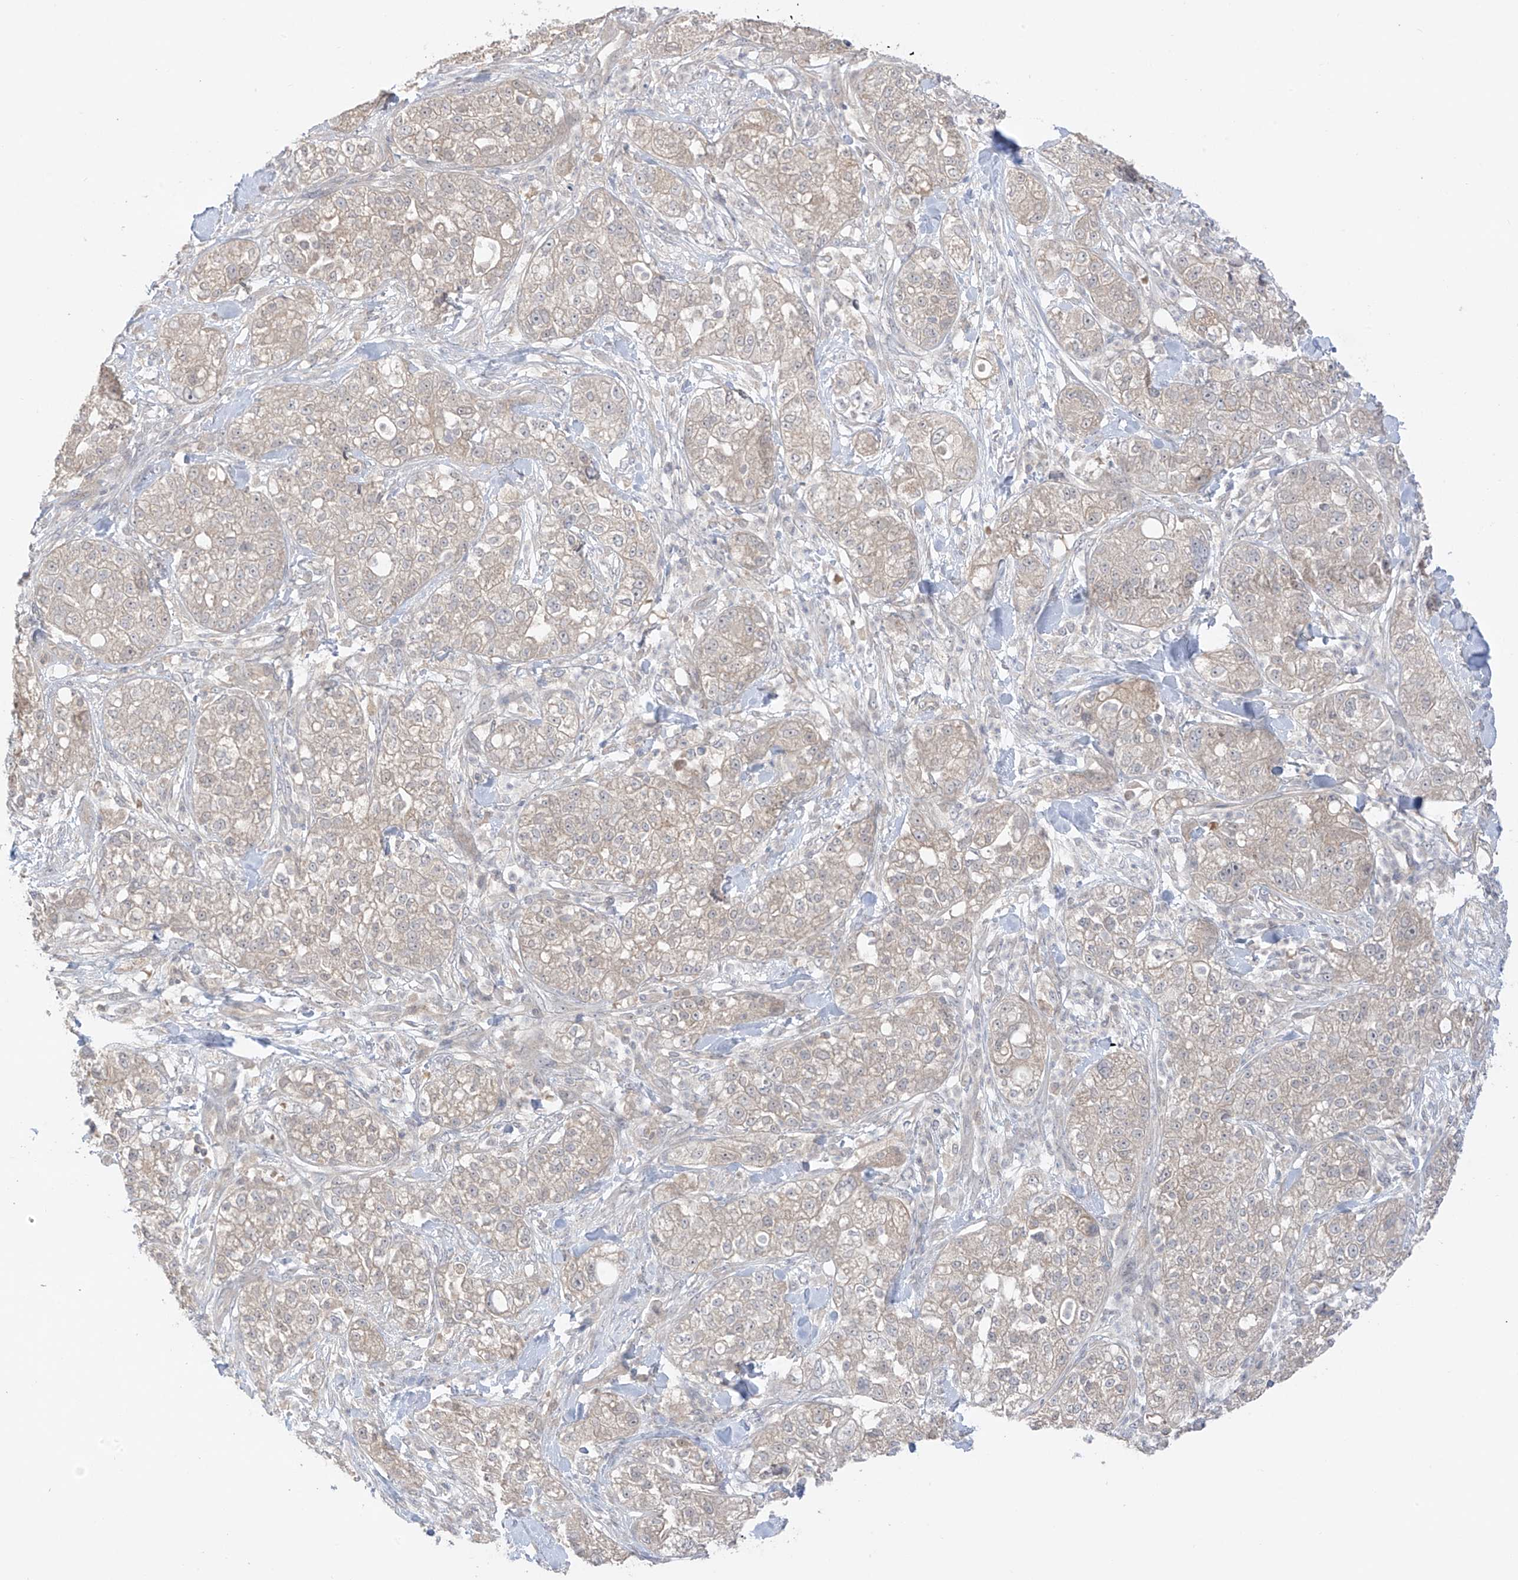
{"staining": {"intensity": "negative", "quantity": "none", "location": "none"}, "tissue": "pancreatic cancer", "cell_type": "Tumor cells", "image_type": "cancer", "snomed": [{"axis": "morphology", "description": "Adenocarcinoma, NOS"}, {"axis": "topography", "description": "Pancreas"}], "caption": "Human pancreatic adenocarcinoma stained for a protein using immunohistochemistry (IHC) exhibits no positivity in tumor cells.", "gene": "ANGEL2", "patient": {"sex": "female", "age": 78}}